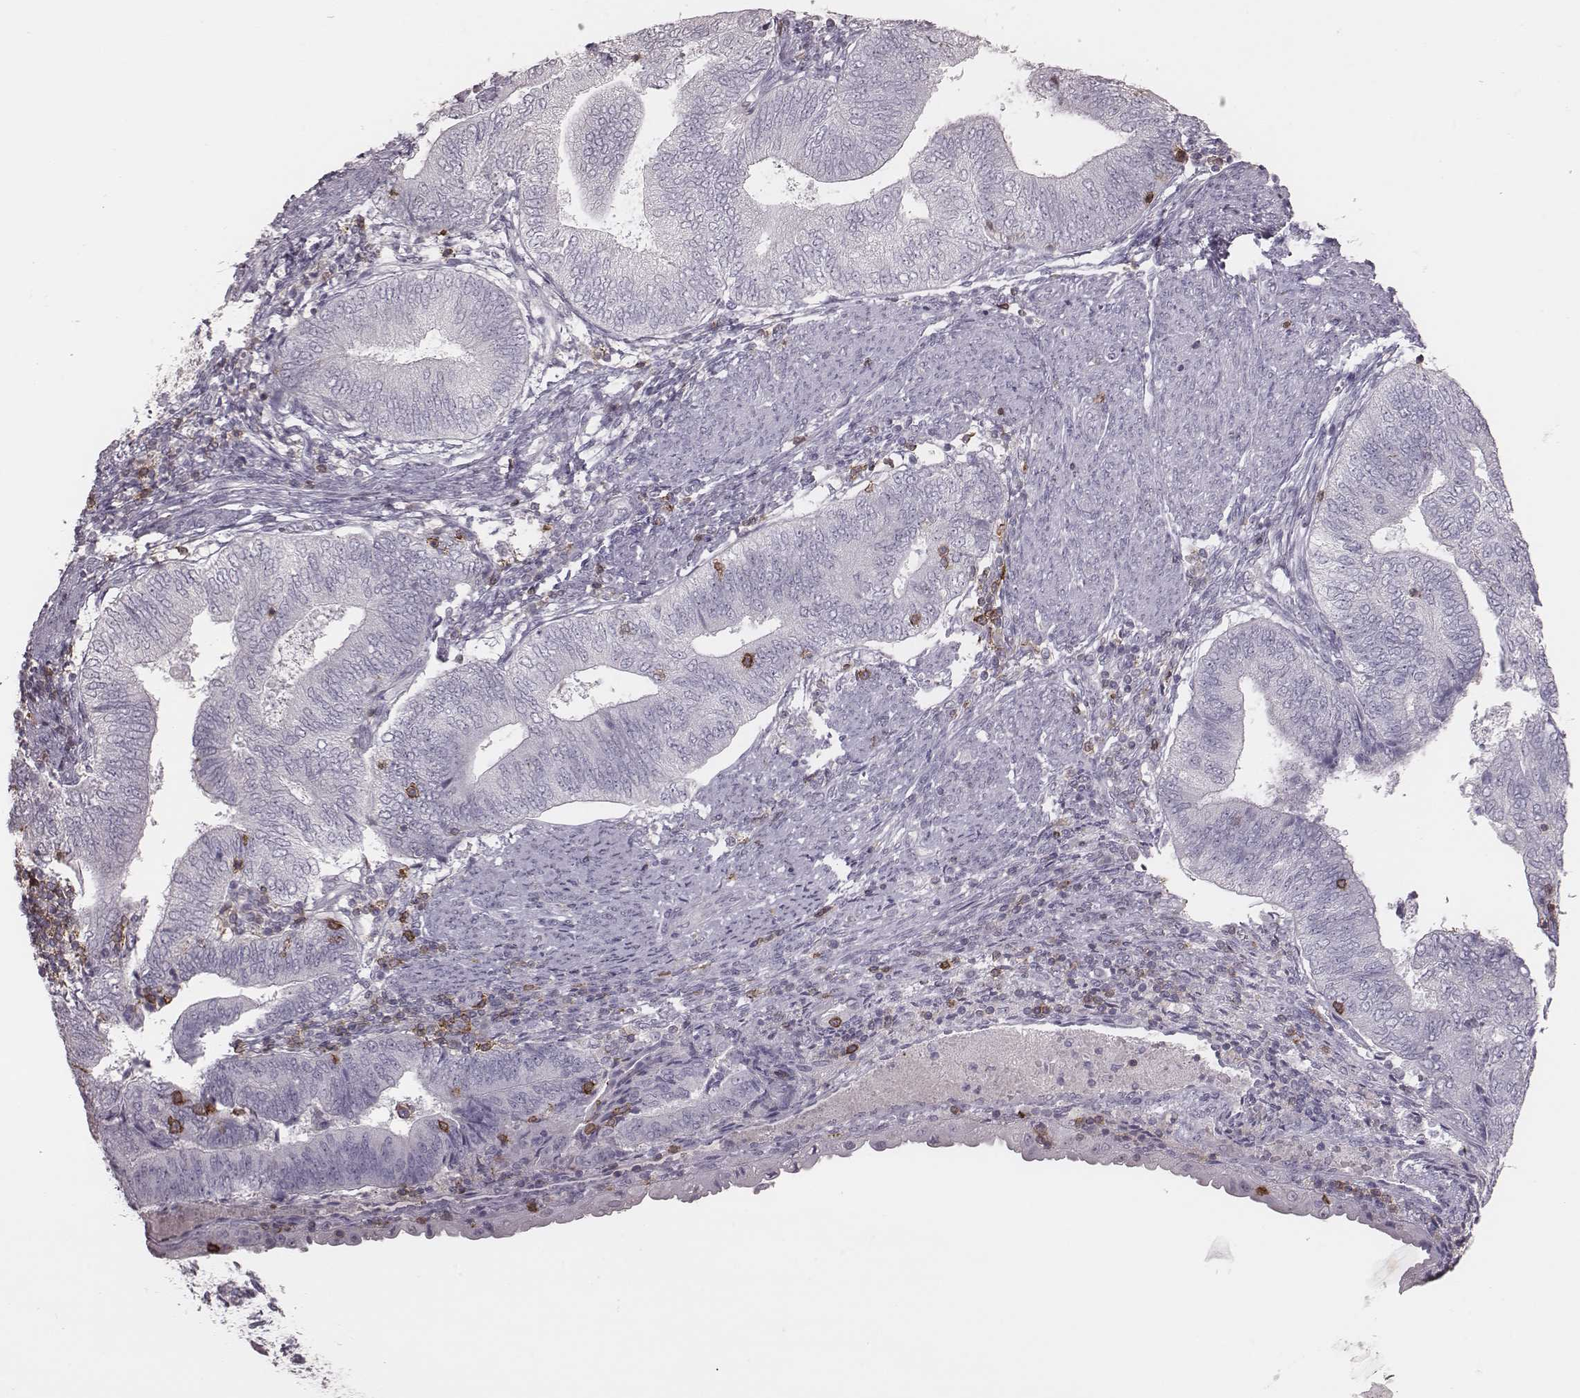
{"staining": {"intensity": "negative", "quantity": "none", "location": "none"}, "tissue": "endometrial cancer", "cell_type": "Tumor cells", "image_type": "cancer", "snomed": [{"axis": "morphology", "description": "Adenocarcinoma, NOS"}, {"axis": "topography", "description": "Endometrium"}], "caption": "Tumor cells are negative for protein expression in human endometrial cancer.", "gene": "PDCD1", "patient": {"sex": "female", "age": 65}}